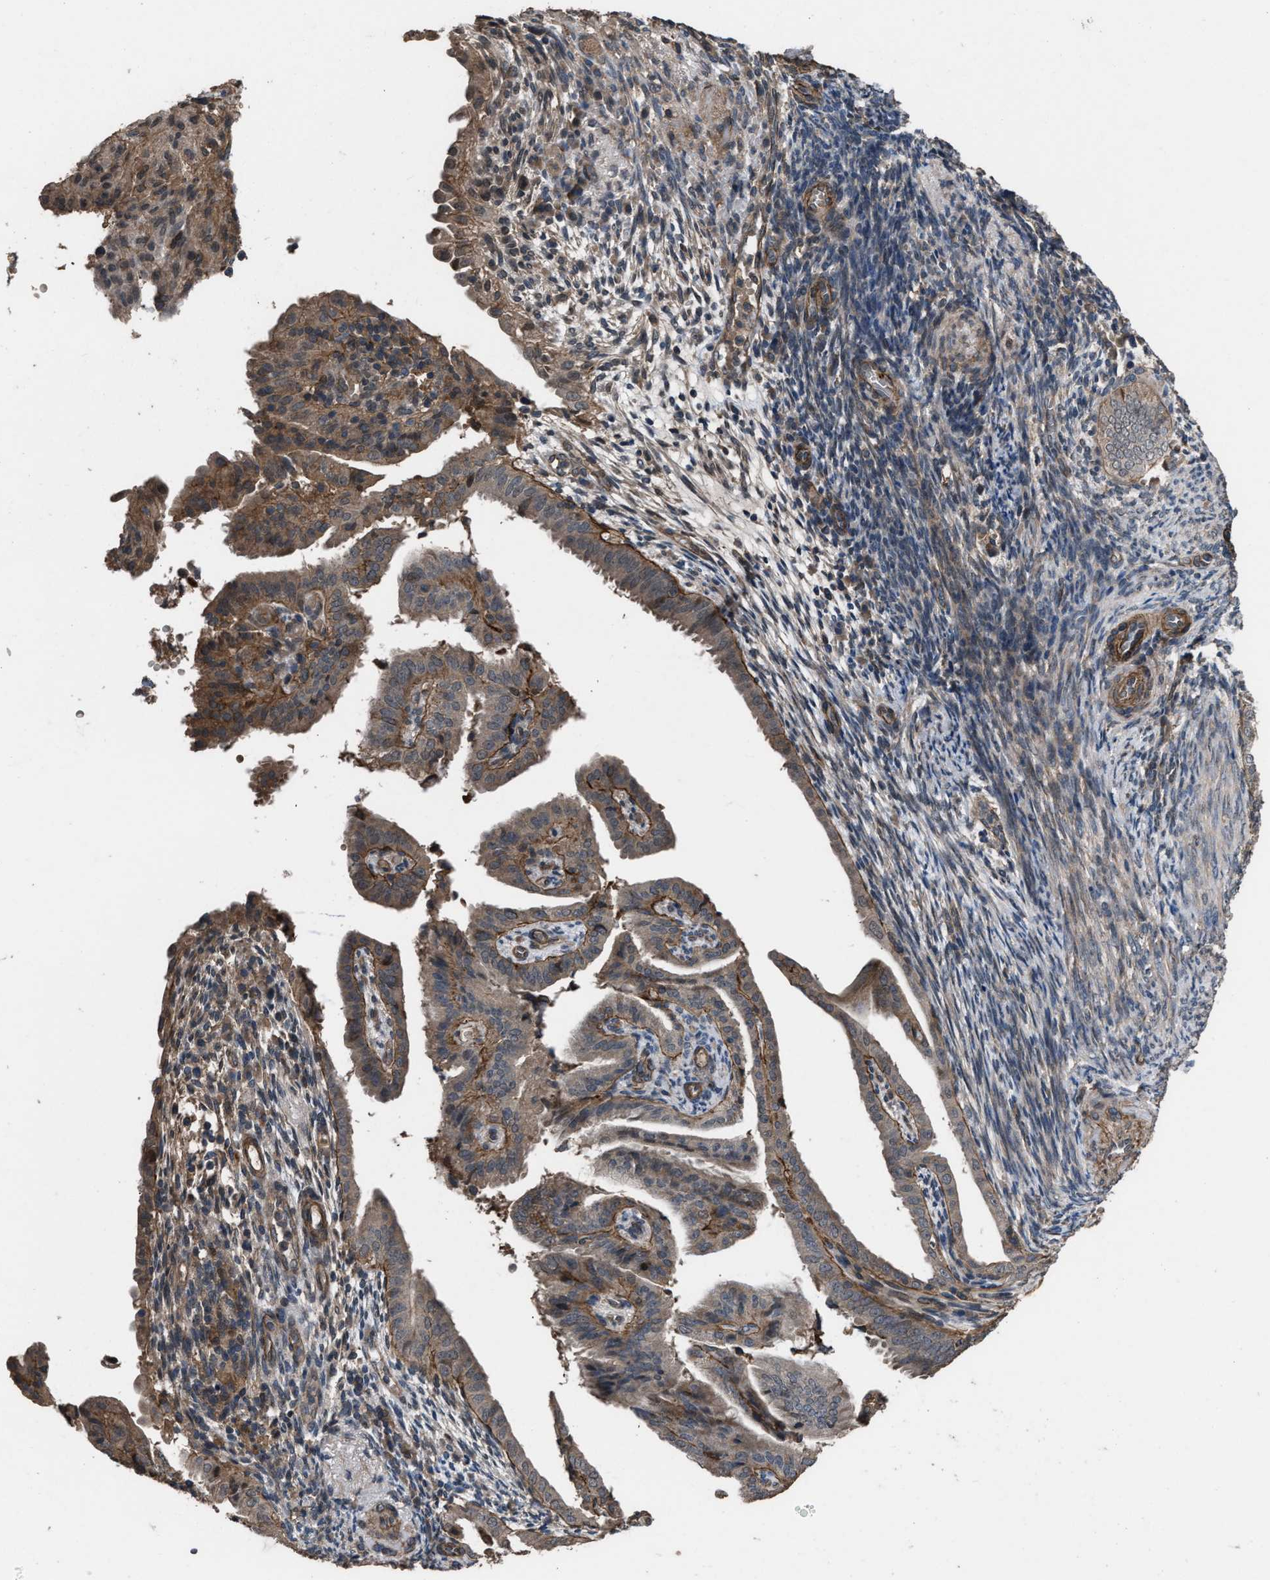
{"staining": {"intensity": "weak", "quantity": ">75%", "location": "cytoplasmic/membranous"}, "tissue": "endometrial cancer", "cell_type": "Tumor cells", "image_type": "cancer", "snomed": [{"axis": "morphology", "description": "Adenocarcinoma, NOS"}, {"axis": "topography", "description": "Endometrium"}], "caption": "Endometrial adenocarcinoma stained for a protein demonstrates weak cytoplasmic/membranous positivity in tumor cells.", "gene": "UTRN", "patient": {"sex": "female", "age": 58}}